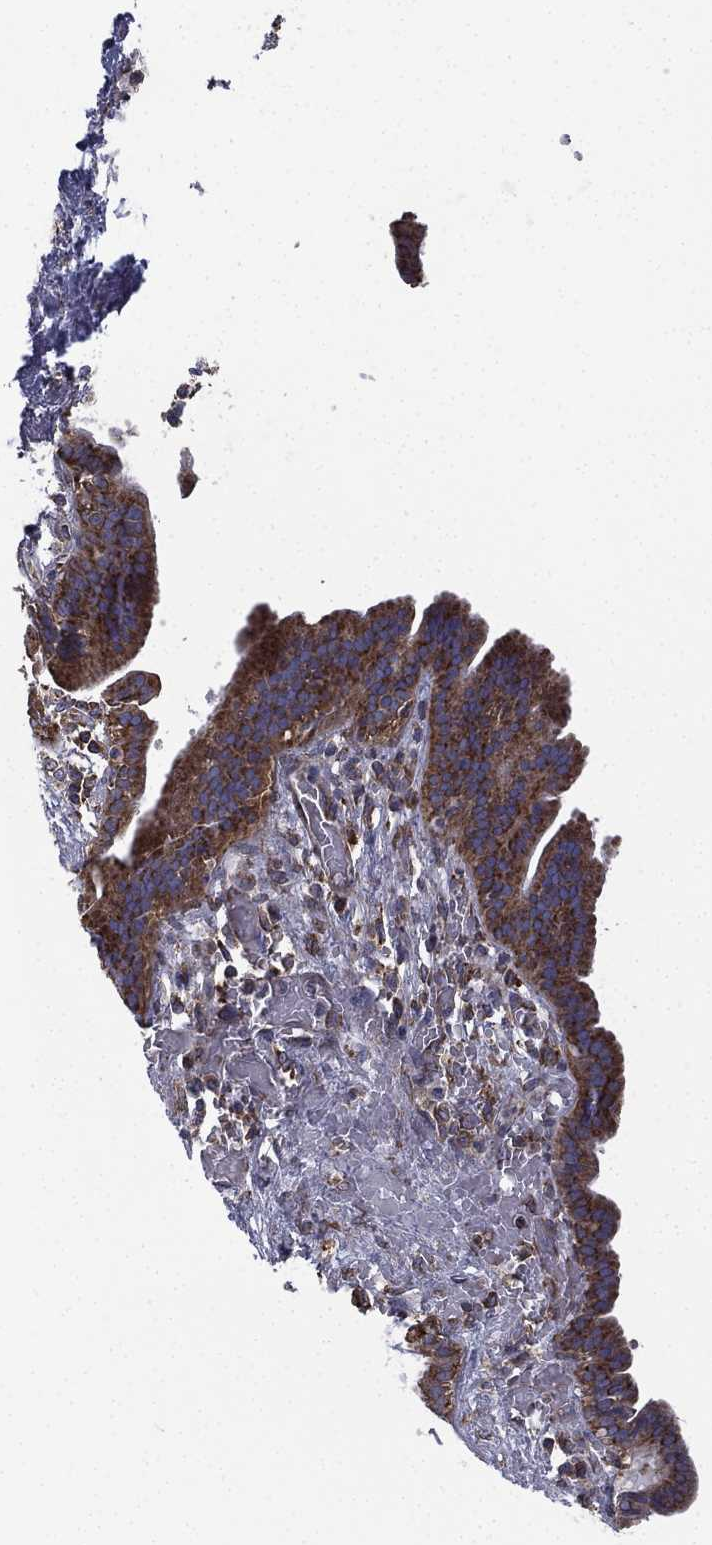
{"staining": {"intensity": "moderate", "quantity": ">75%", "location": "cytoplasmic/membranous"}, "tissue": "pancreatic cancer", "cell_type": "Tumor cells", "image_type": "cancer", "snomed": [{"axis": "morphology", "description": "Adenocarcinoma, NOS"}, {"axis": "topography", "description": "Pancreas"}], "caption": "Pancreatic cancer was stained to show a protein in brown. There is medium levels of moderate cytoplasmic/membranous staining in about >75% of tumor cells.", "gene": "FARSA", "patient": {"sex": "male", "age": 44}}